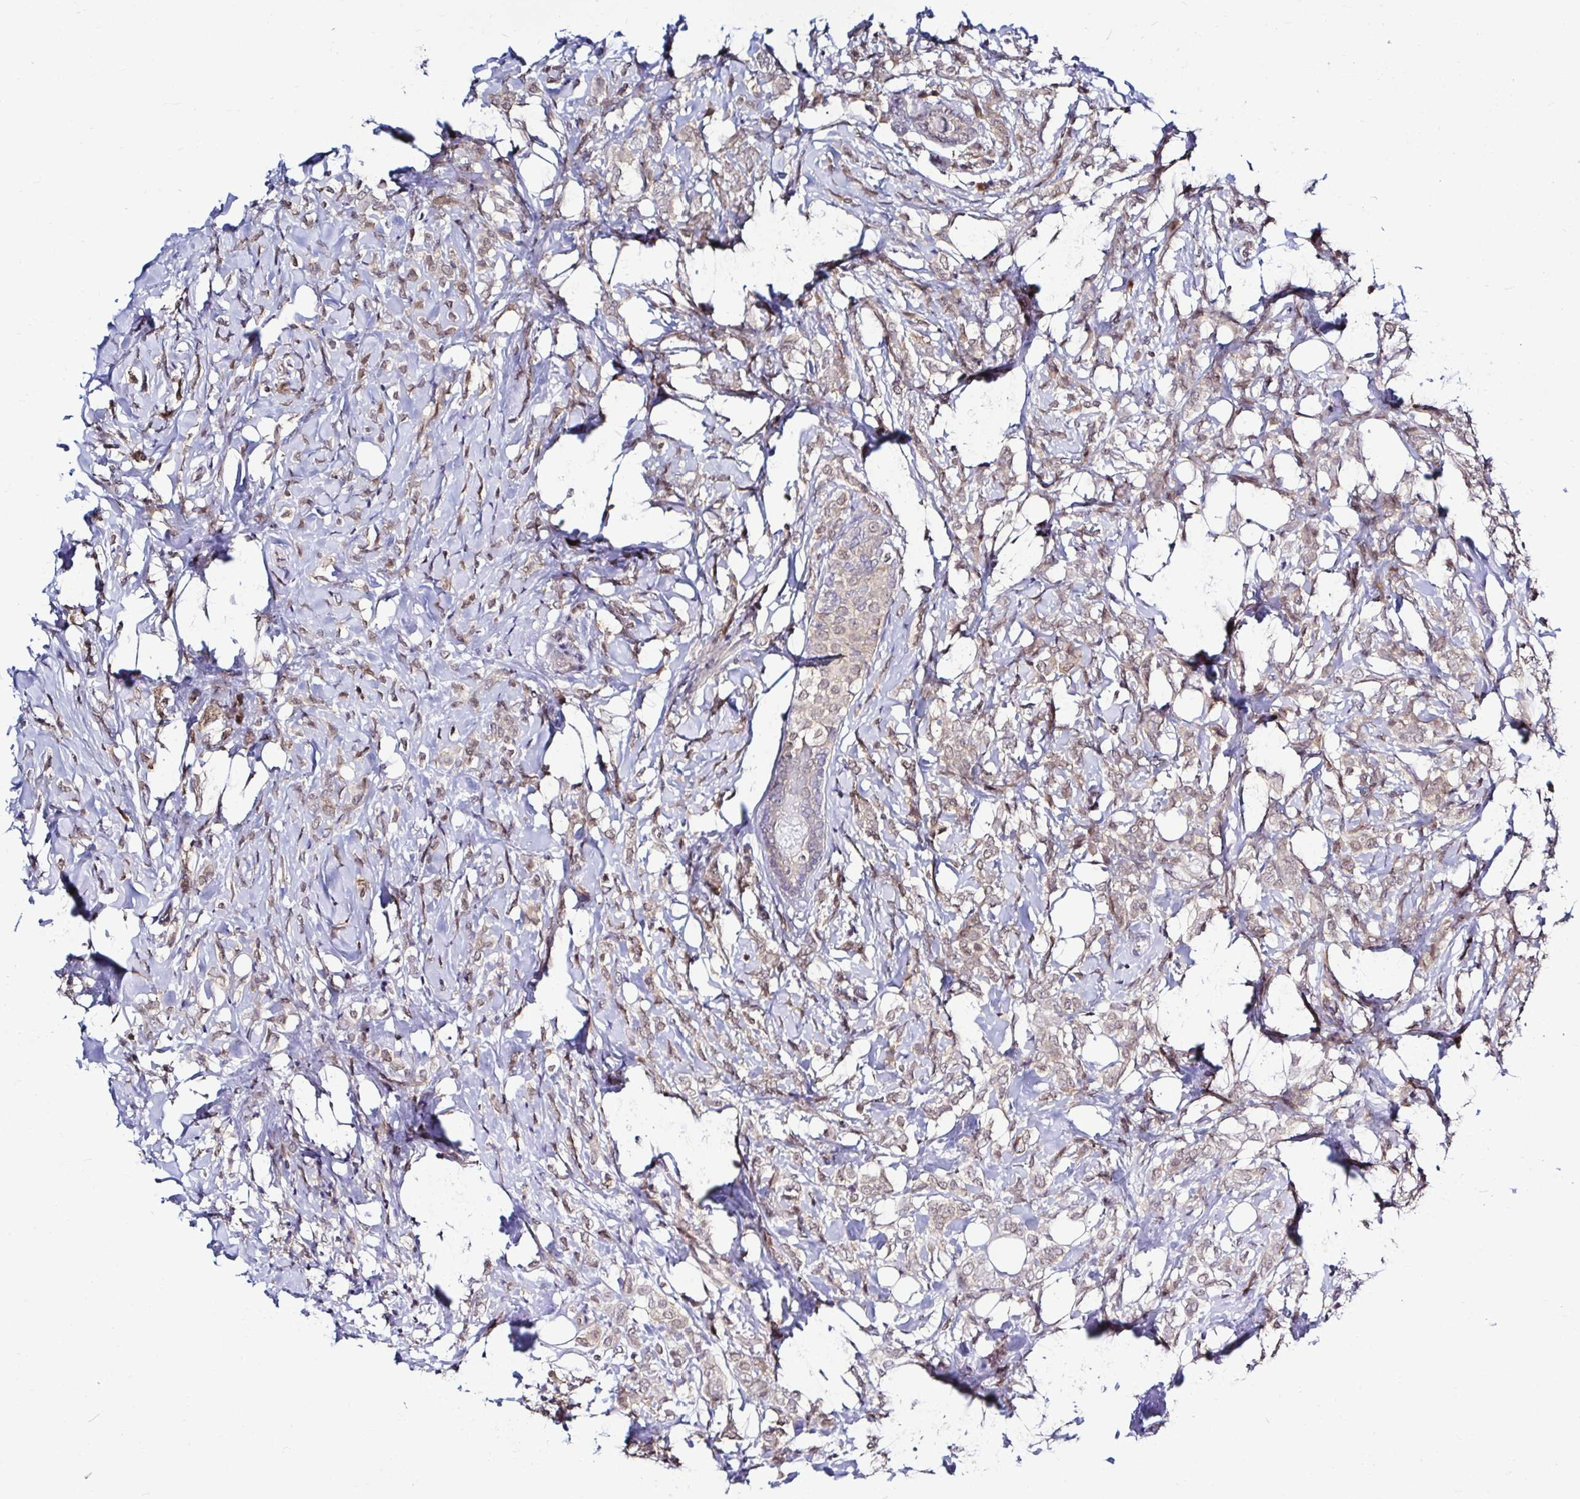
{"staining": {"intensity": "weak", "quantity": ">75%", "location": "nuclear"}, "tissue": "breast cancer", "cell_type": "Tumor cells", "image_type": "cancer", "snomed": [{"axis": "morphology", "description": "Lobular carcinoma"}, {"axis": "topography", "description": "Breast"}], "caption": "Protein staining of breast cancer tissue displays weak nuclear staining in approximately >75% of tumor cells.", "gene": "PSMD3", "patient": {"sex": "female", "age": 49}}